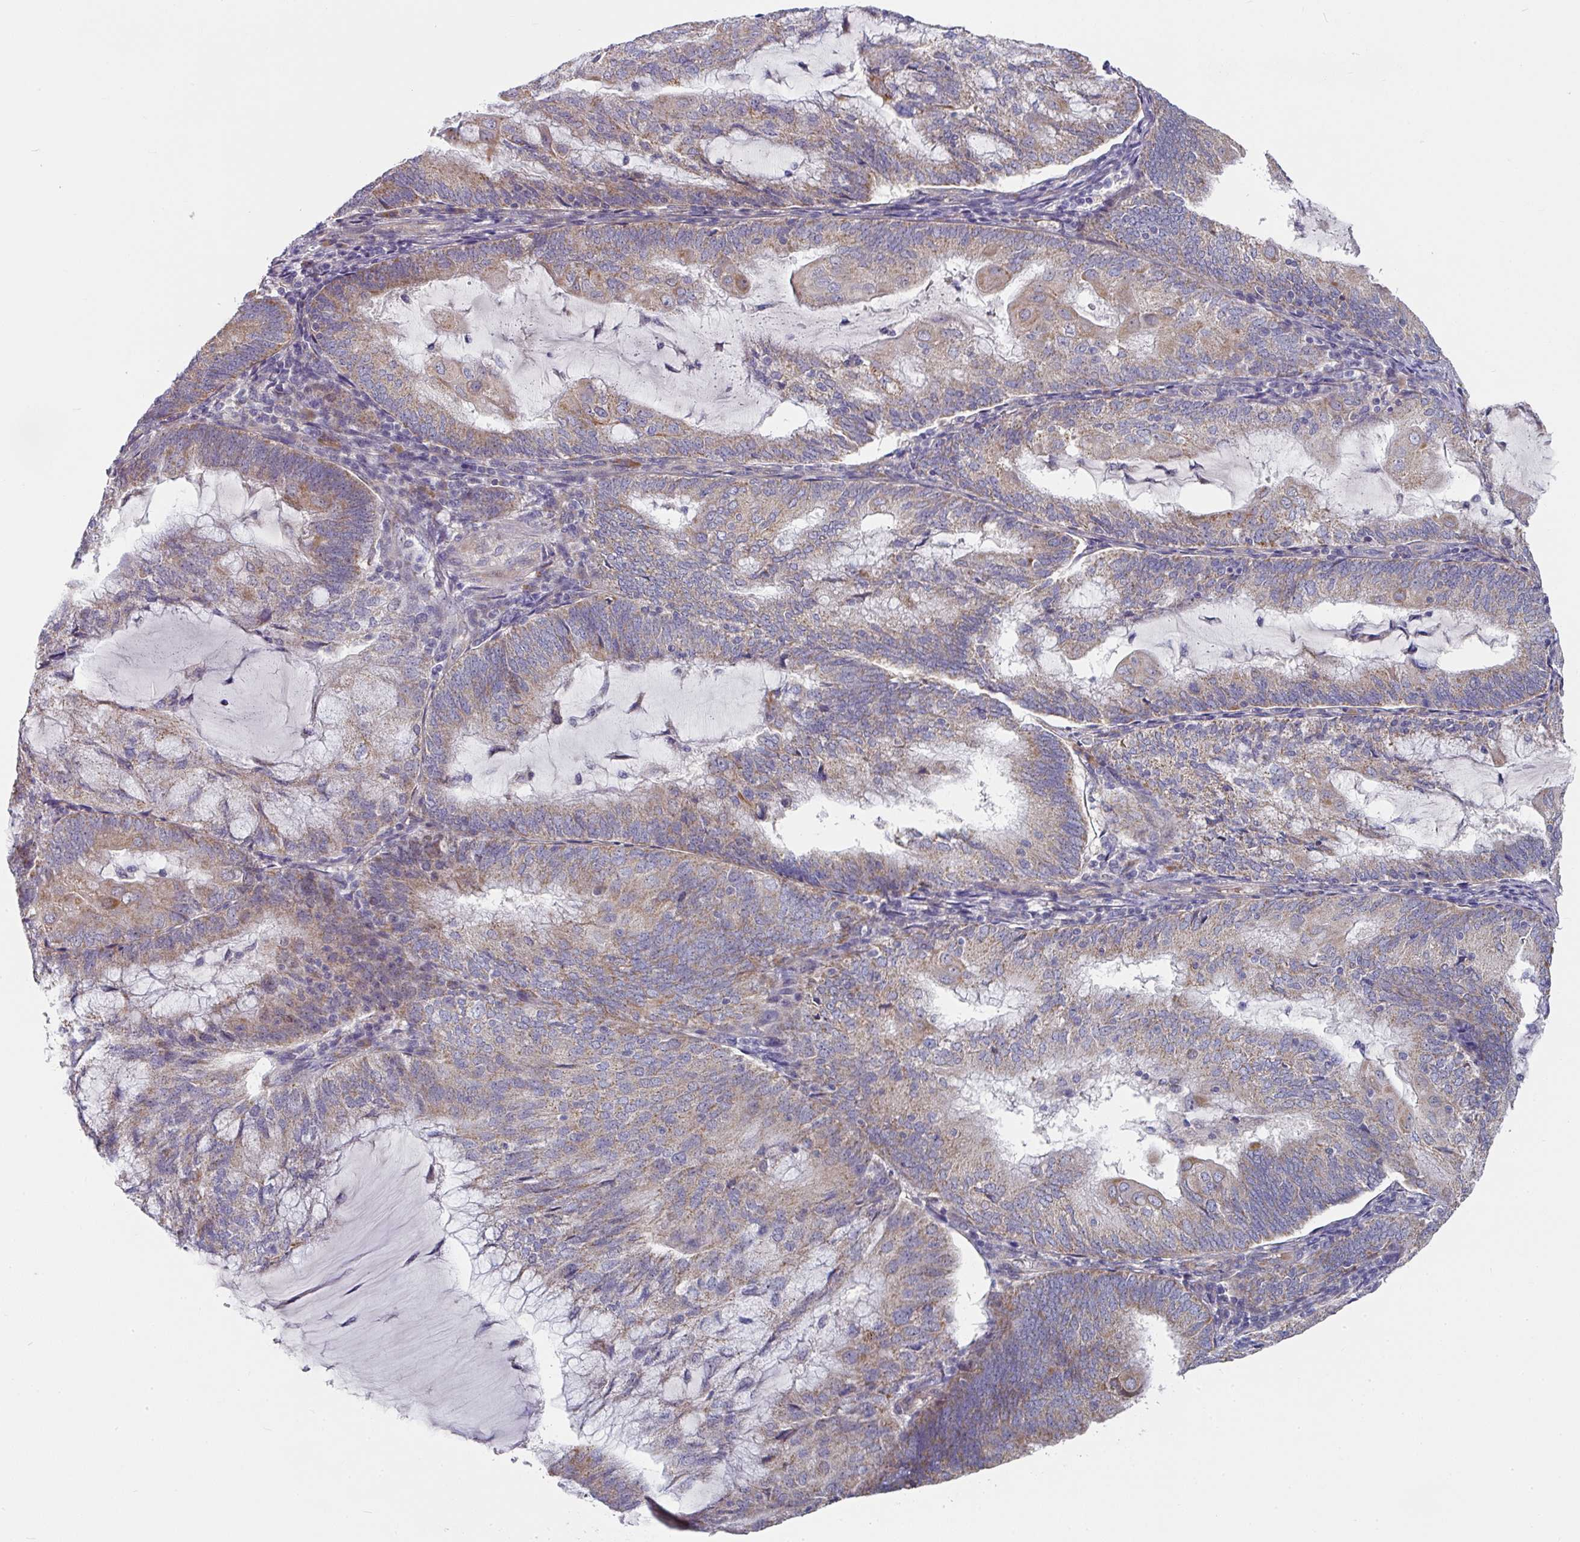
{"staining": {"intensity": "moderate", "quantity": "25%-75%", "location": "cytoplasmic/membranous"}, "tissue": "endometrial cancer", "cell_type": "Tumor cells", "image_type": "cancer", "snomed": [{"axis": "morphology", "description": "Adenocarcinoma, NOS"}, {"axis": "topography", "description": "Endometrium"}], "caption": "Adenocarcinoma (endometrial) tissue demonstrates moderate cytoplasmic/membranous expression in approximately 25%-75% of tumor cells", "gene": "PYROXD2", "patient": {"sex": "female", "age": 81}}